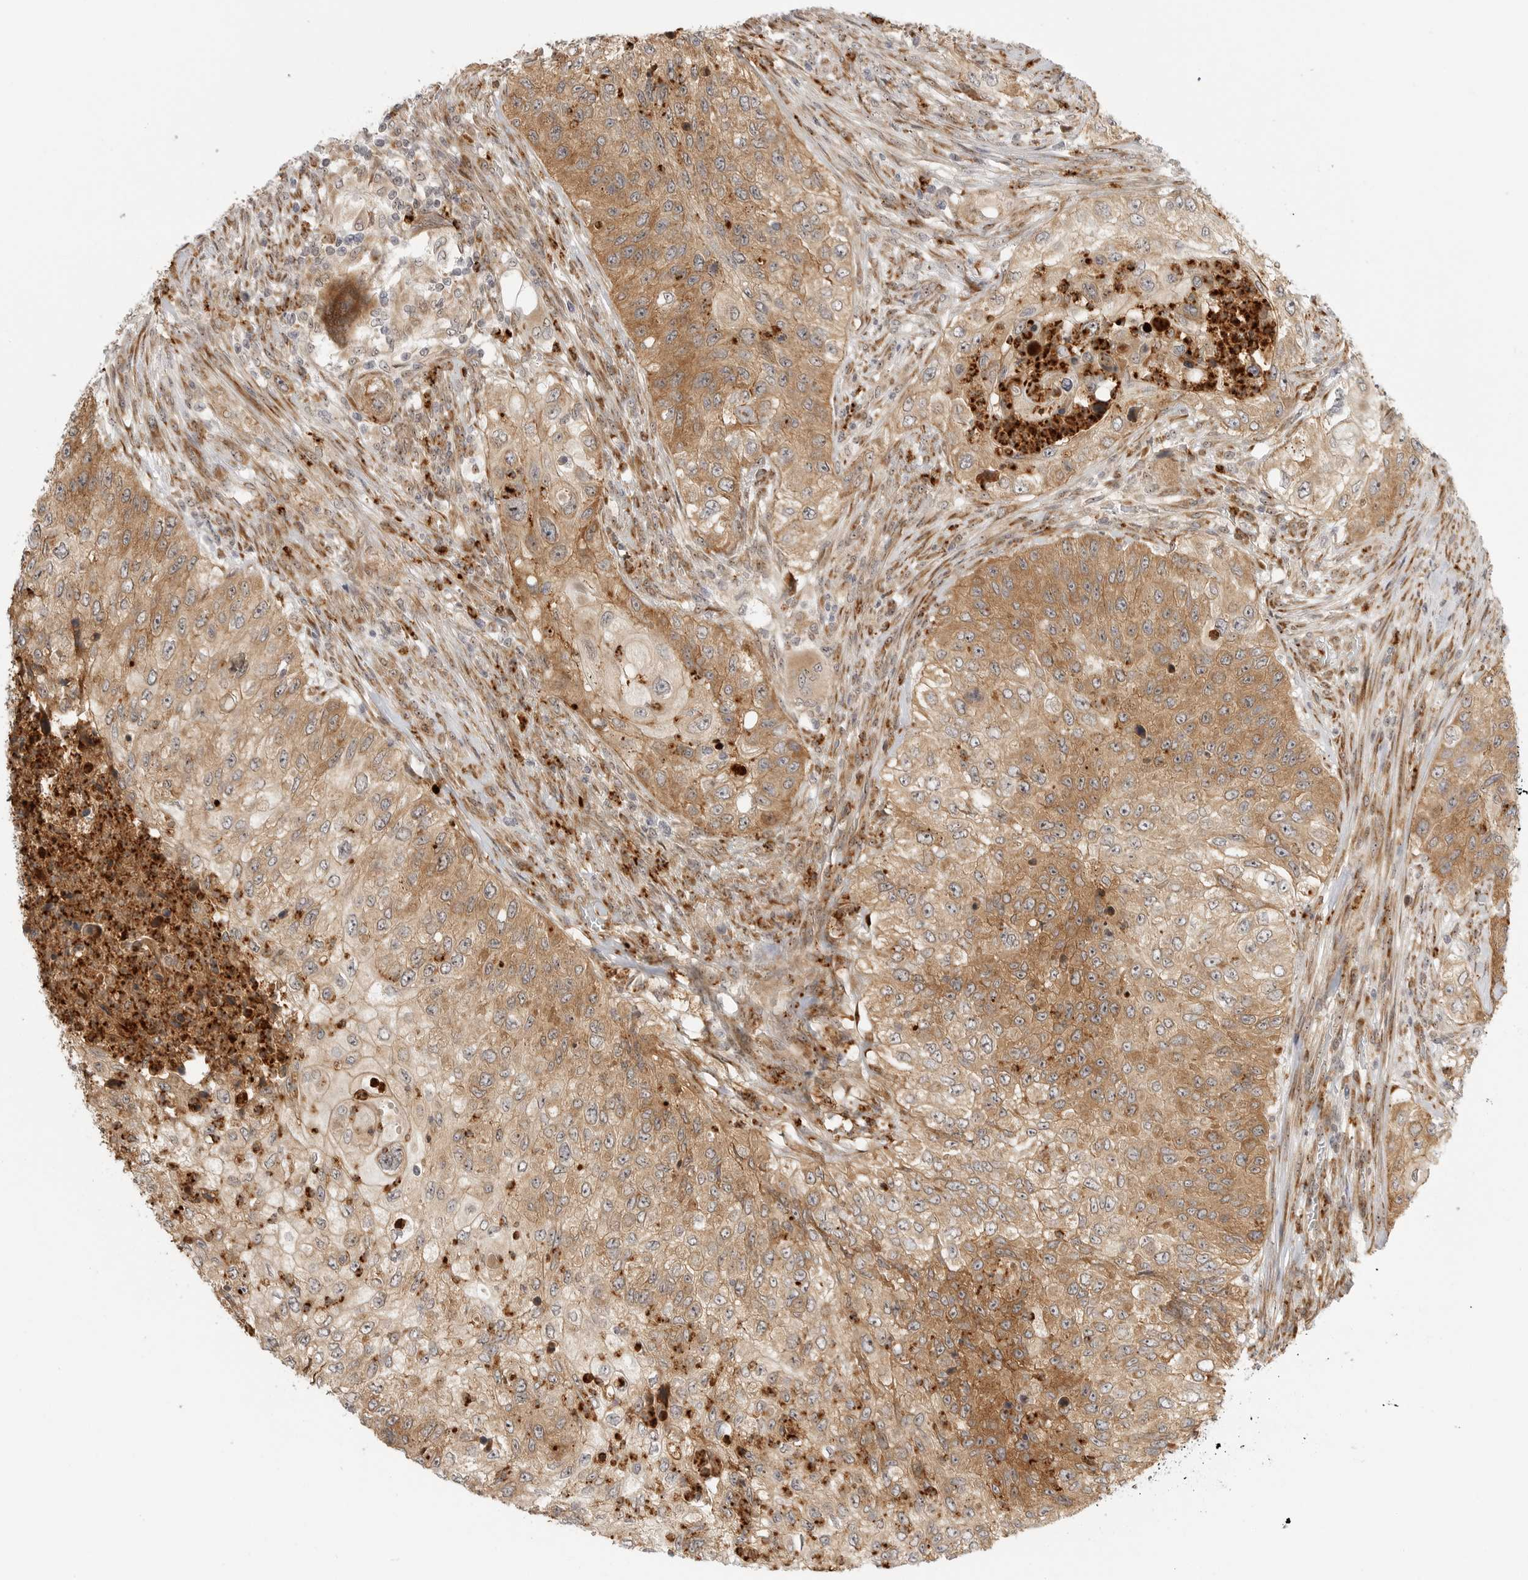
{"staining": {"intensity": "moderate", "quantity": ">75%", "location": "cytoplasmic/membranous"}, "tissue": "urothelial cancer", "cell_type": "Tumor cells", "image_type": "cancer", "snomed": [{"axis": "morphology", "description": "Urothelial carcinoma, High grade"}, {"axis": "topography", "description": "Urinary bladder"}], "caption": "IHC (DAB (3,3'-diaminobenzidine)) staining of human urothelial carcinoma (high-grade) exhibits moderate cytoplasmic/membranous protein positivity in approximately >75% of tumor cells. The protein is stained brown, and the nuclei are stained in blue (DAB (3,3'-diaminobenzidine) IHC with brightfield microscopy, high magnification).", "gene": "DSCC1", "patient": {"sex": "female", "age": 60}}